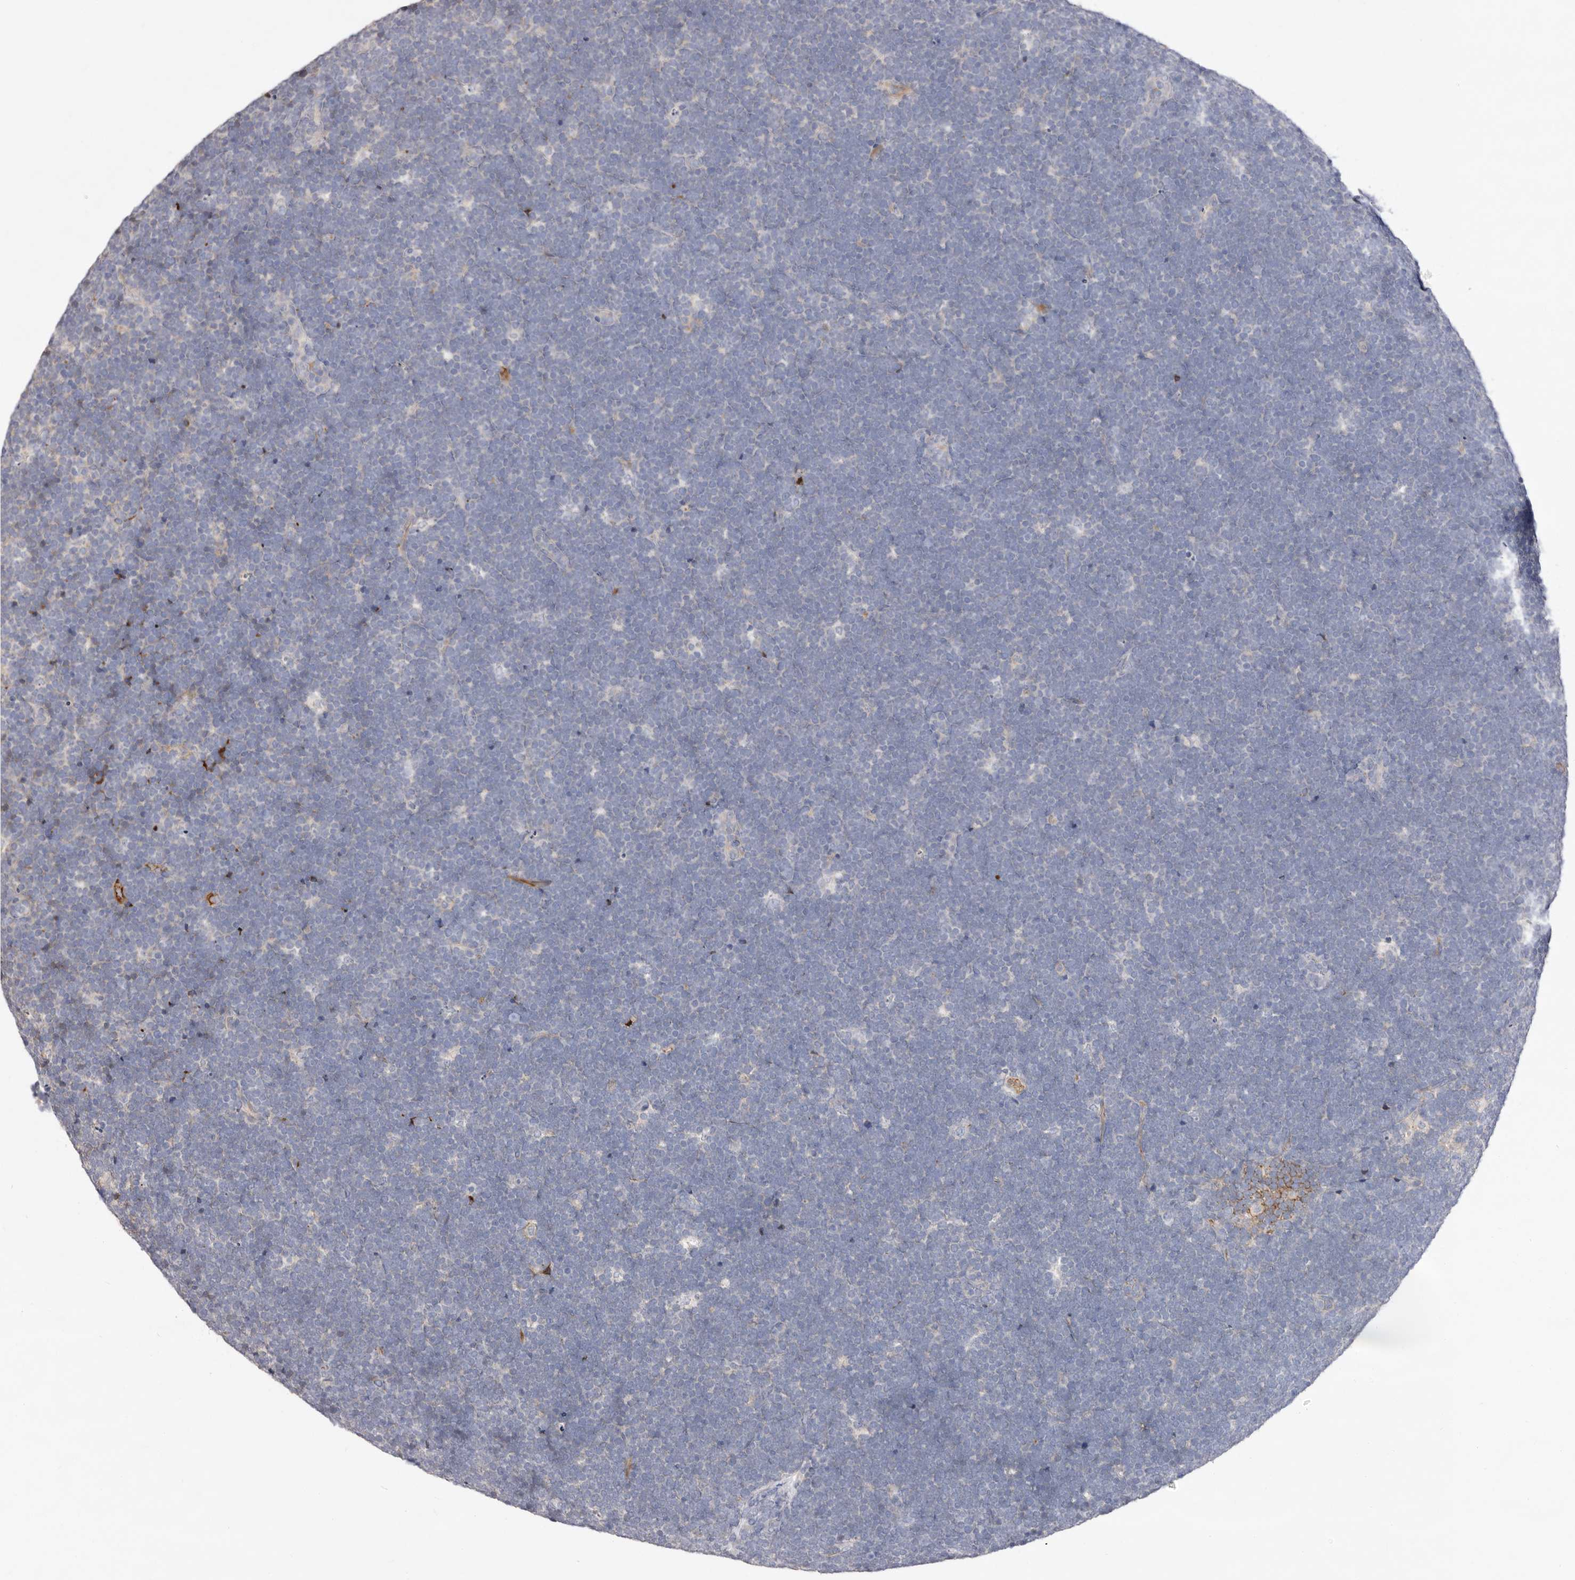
{"staining": {"intensity": "negative", "quantity": "none", "location": "none"}, "tissue": "lymphoma", "cell_type": "Tumor cells", "image_type": "cancer", "snomed": [{"axis": "morphology", "description": "Malignant lymphoma, non-Hodgkin's type, High grade"}, {"axis": "topography", "description": "Lymph node"}], "caption": "Immunohistochemistry micrograph of neoplastic tissue: malignant lymphoma, non-Hodgkin's type (high-grade) stained with DAB demonstrates no significant protein positivity in tumor cells. (DAB (3,3'-diaminobenzidine) immunohistochemistry (IHC) with hematoxylin counter stain).", "gene": "LMLN", "patient": {"sex": "male", "age": 13}}